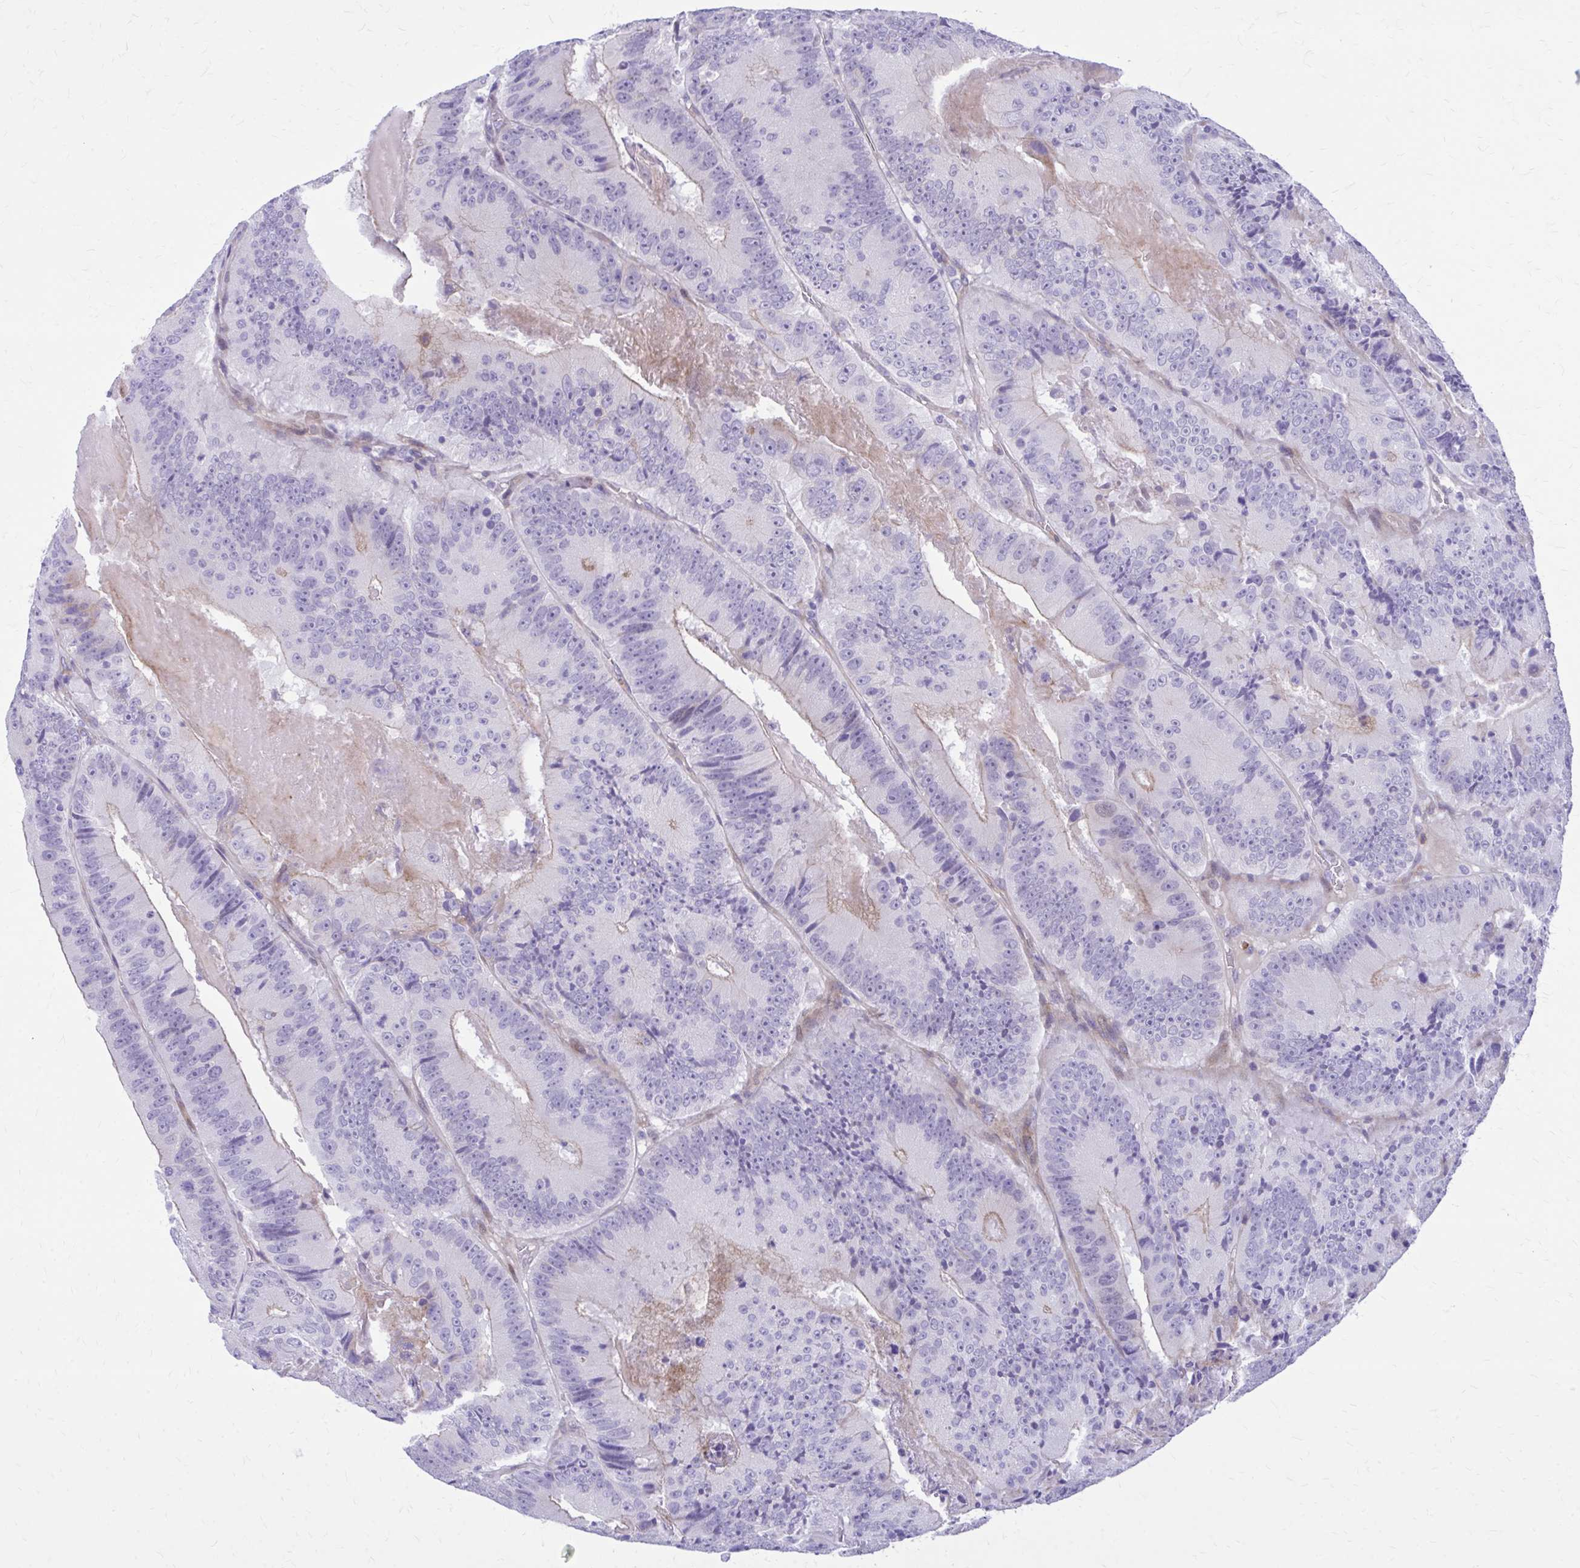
{"staining": {"intensity": "negative", "quantity": "none", "location": "none"}, "tissue": "colorectal cancer", "cell_type": "Tumor cells", "image_type": "cancer", "snomed": [{"axis": "morphology", "description": "Adenocarcinoma, NOS"}, {"axis": "topography", "description": "Colon"}], "caption": "Tumor cells show no significant protein expression in adenocarcinoma (colorectal).", "gene": "ADAMTSL1", "patient": {"sex": "female", "age": 86}}